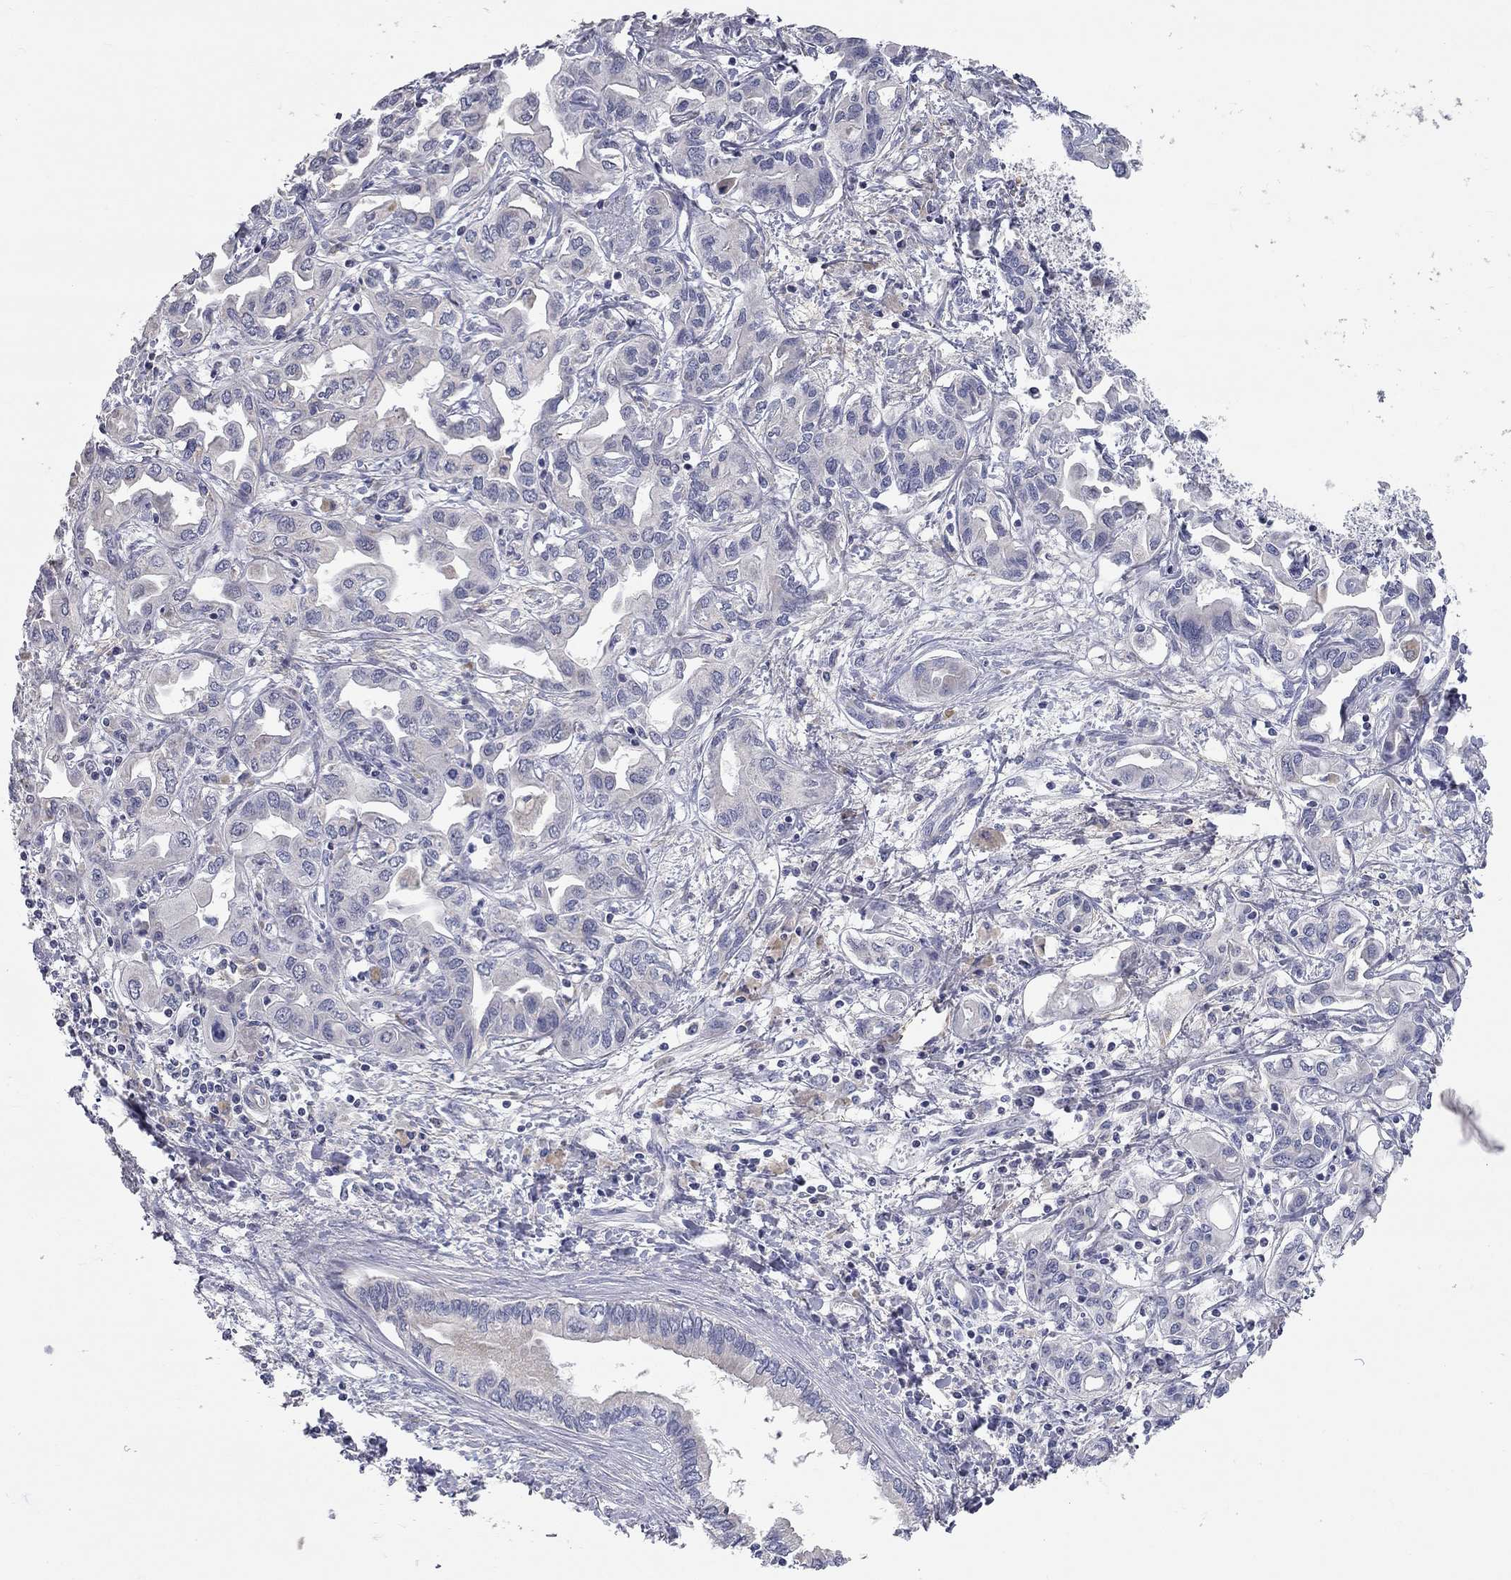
{"staining": {"intensity": "weak", "quantity": "<25%", "location": "cytoplasmic/membranous"}, "tissue": "liver cancer", "cell_type": "Tumor cells", "image_type": "cancer", "snomed": [{"axis": "morphology", "description": "Cholangiocarcinoma"}, {"axis": "topography", "description": "Liver"}], "caption": "A micrograph of human liver cholangiocarcinoma is negative for staining in tumor cells.", "gene": "CFAP161", "patient": {"sex": "female", "age": 64}}